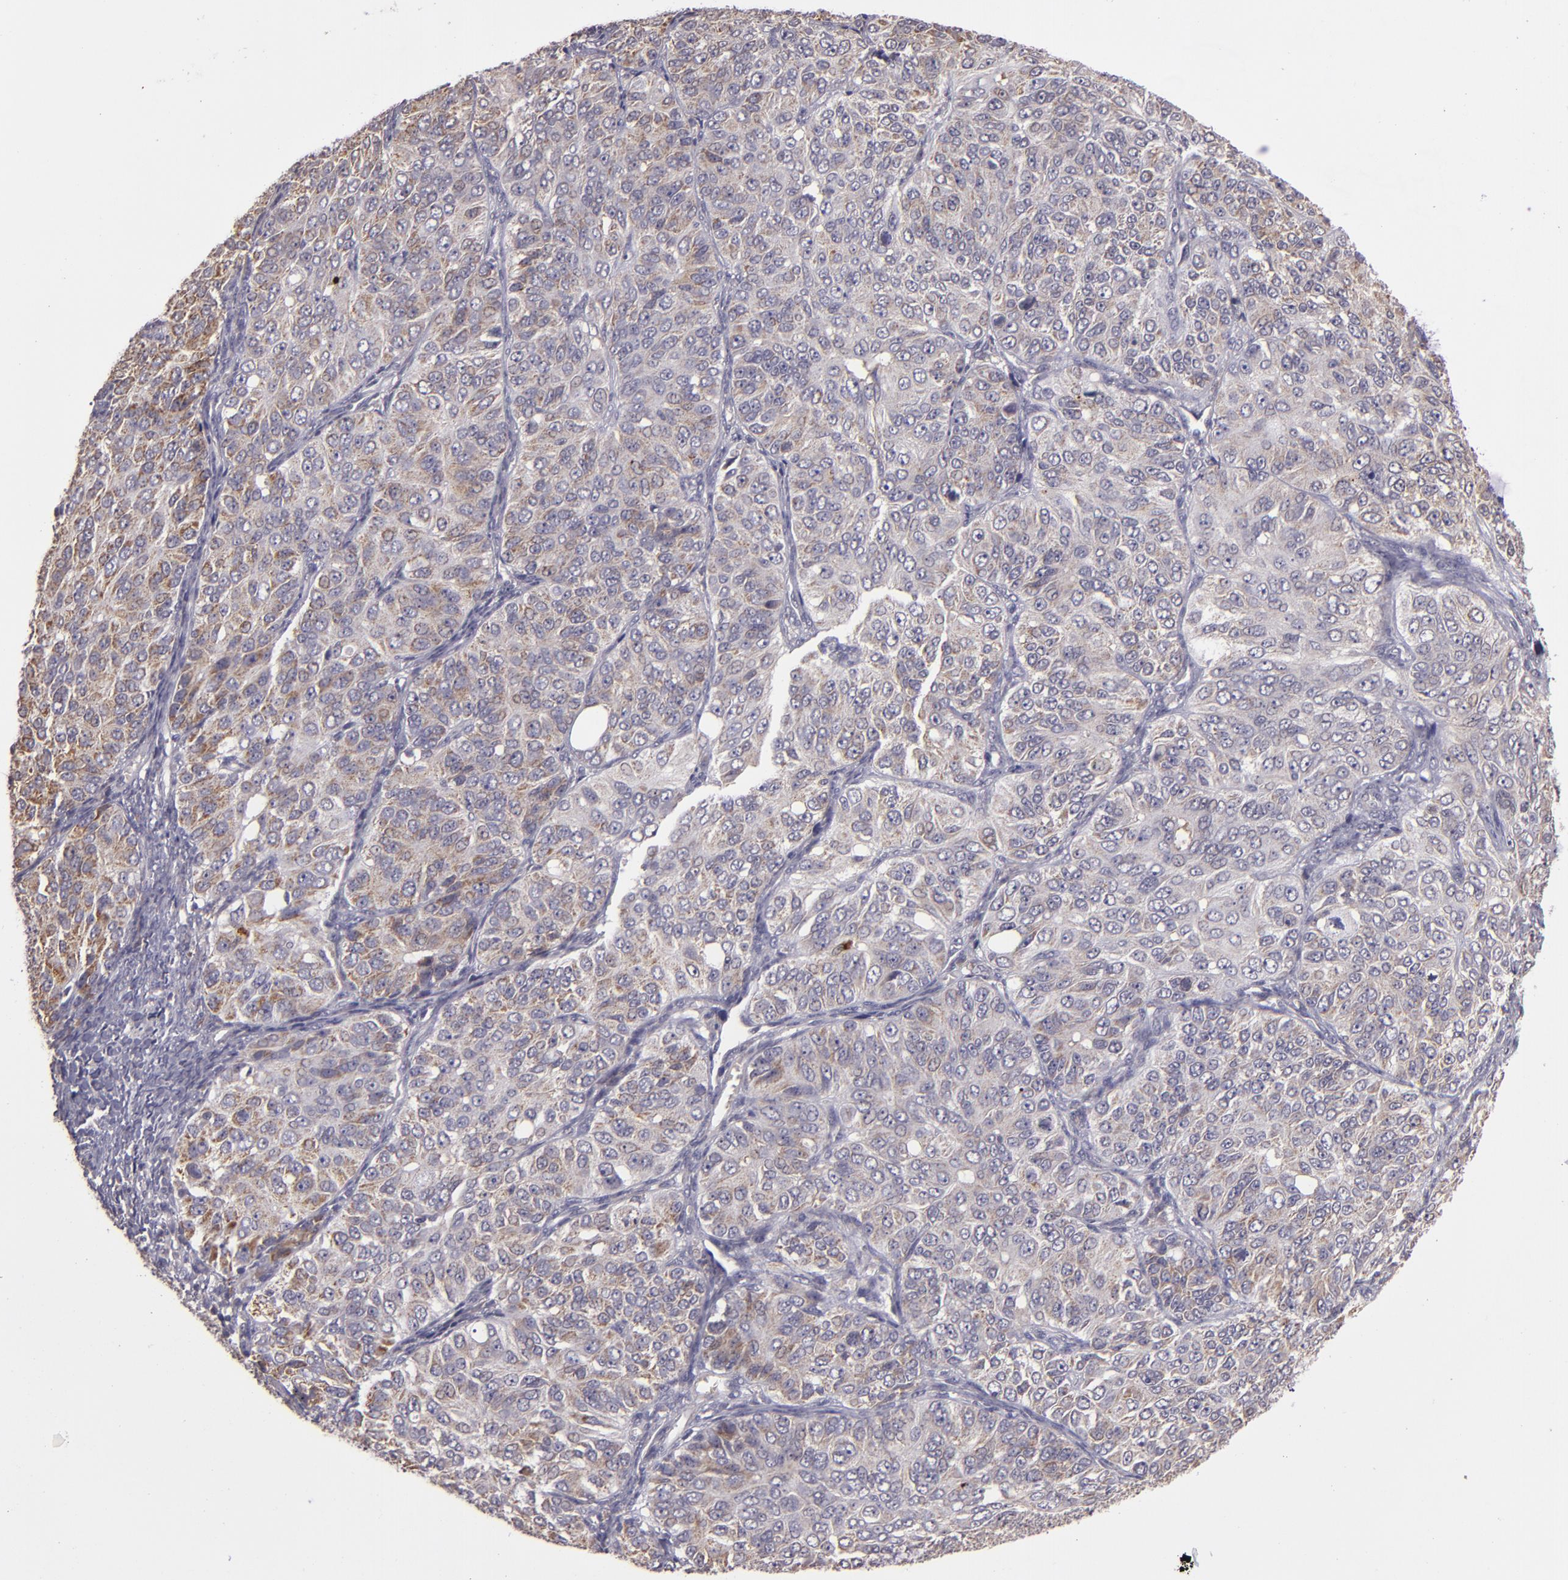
{"staining": {"intensity": "weak", "quantity": "25%-75%", "location": "cytoplasmic/membranous"}, "tissue": "ovarian cancer", "cell_type": "Tumor cells", "image_type": "cancer", "snomed": [{"axis": "morphology", "description": "Carcinoma, endometroid"}, {"axis": "topography", "description": "Ovary"}], "caption": "Brown immunohistochemical staining in human ovarian cancer shows weak cytoplasmic/membranous staining in approximately 25%-75% of tumor cells.", "gene": "ABL1", "patient": {"sex": "female", "age": 51}}